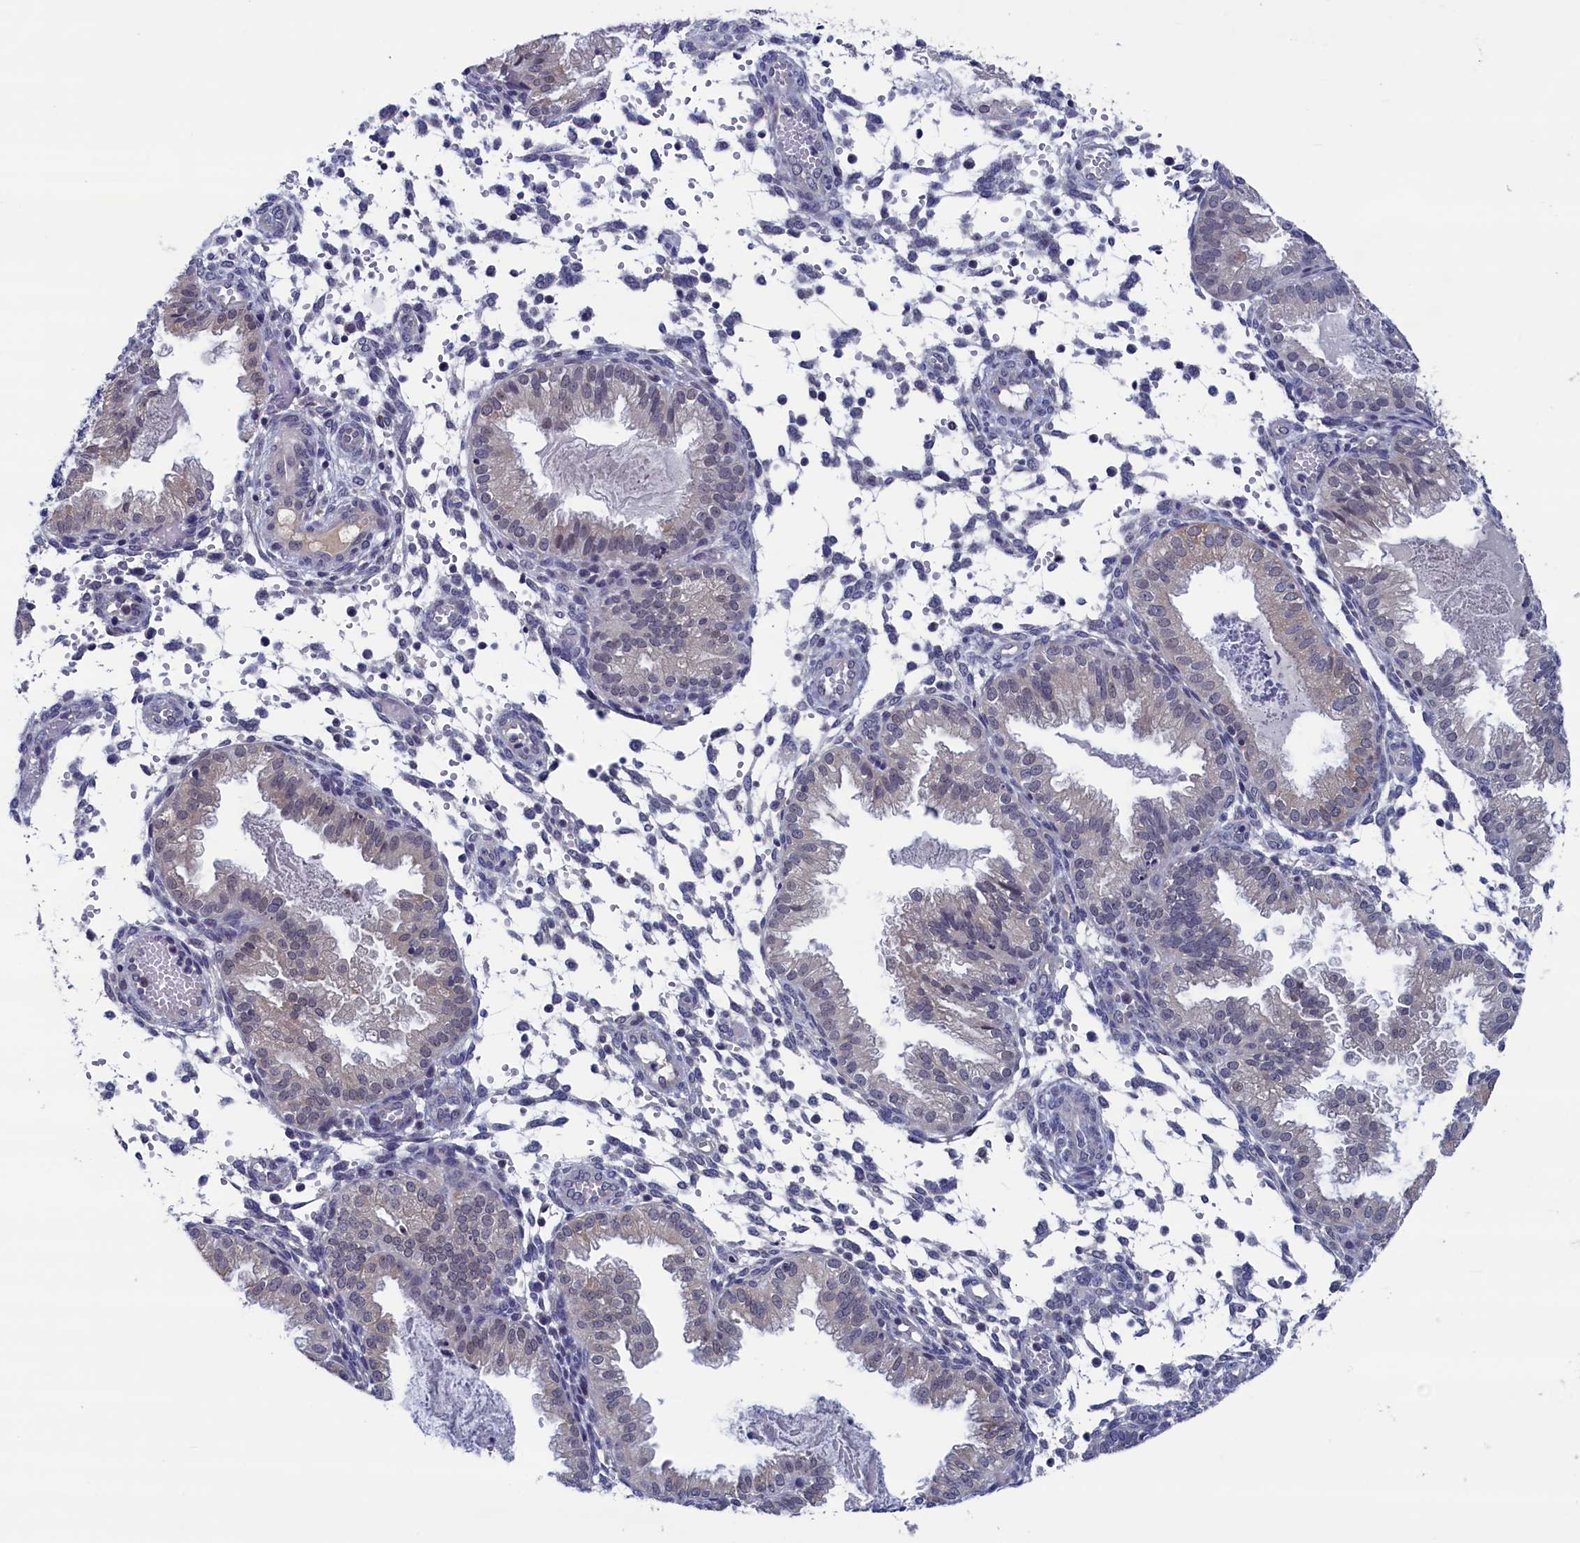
{"staining": {"intensity": "negative", "quantity": "none", "location": "none"}, "tissue": "endometrium", "cell_type": "Cells in endometrial stroma", "image_type": "normal", "snomed": [{"axis": "morphology", "description": "Normal tissue, NOS"}, {"axis": "topography", "description": "Endometrium"}], "caption": "Endometrium stained for a protein using IHC displays no expression cells in endometrial stroma.", "gene": "SPATA13", "patient": {"sex": "female", "age": 33}}